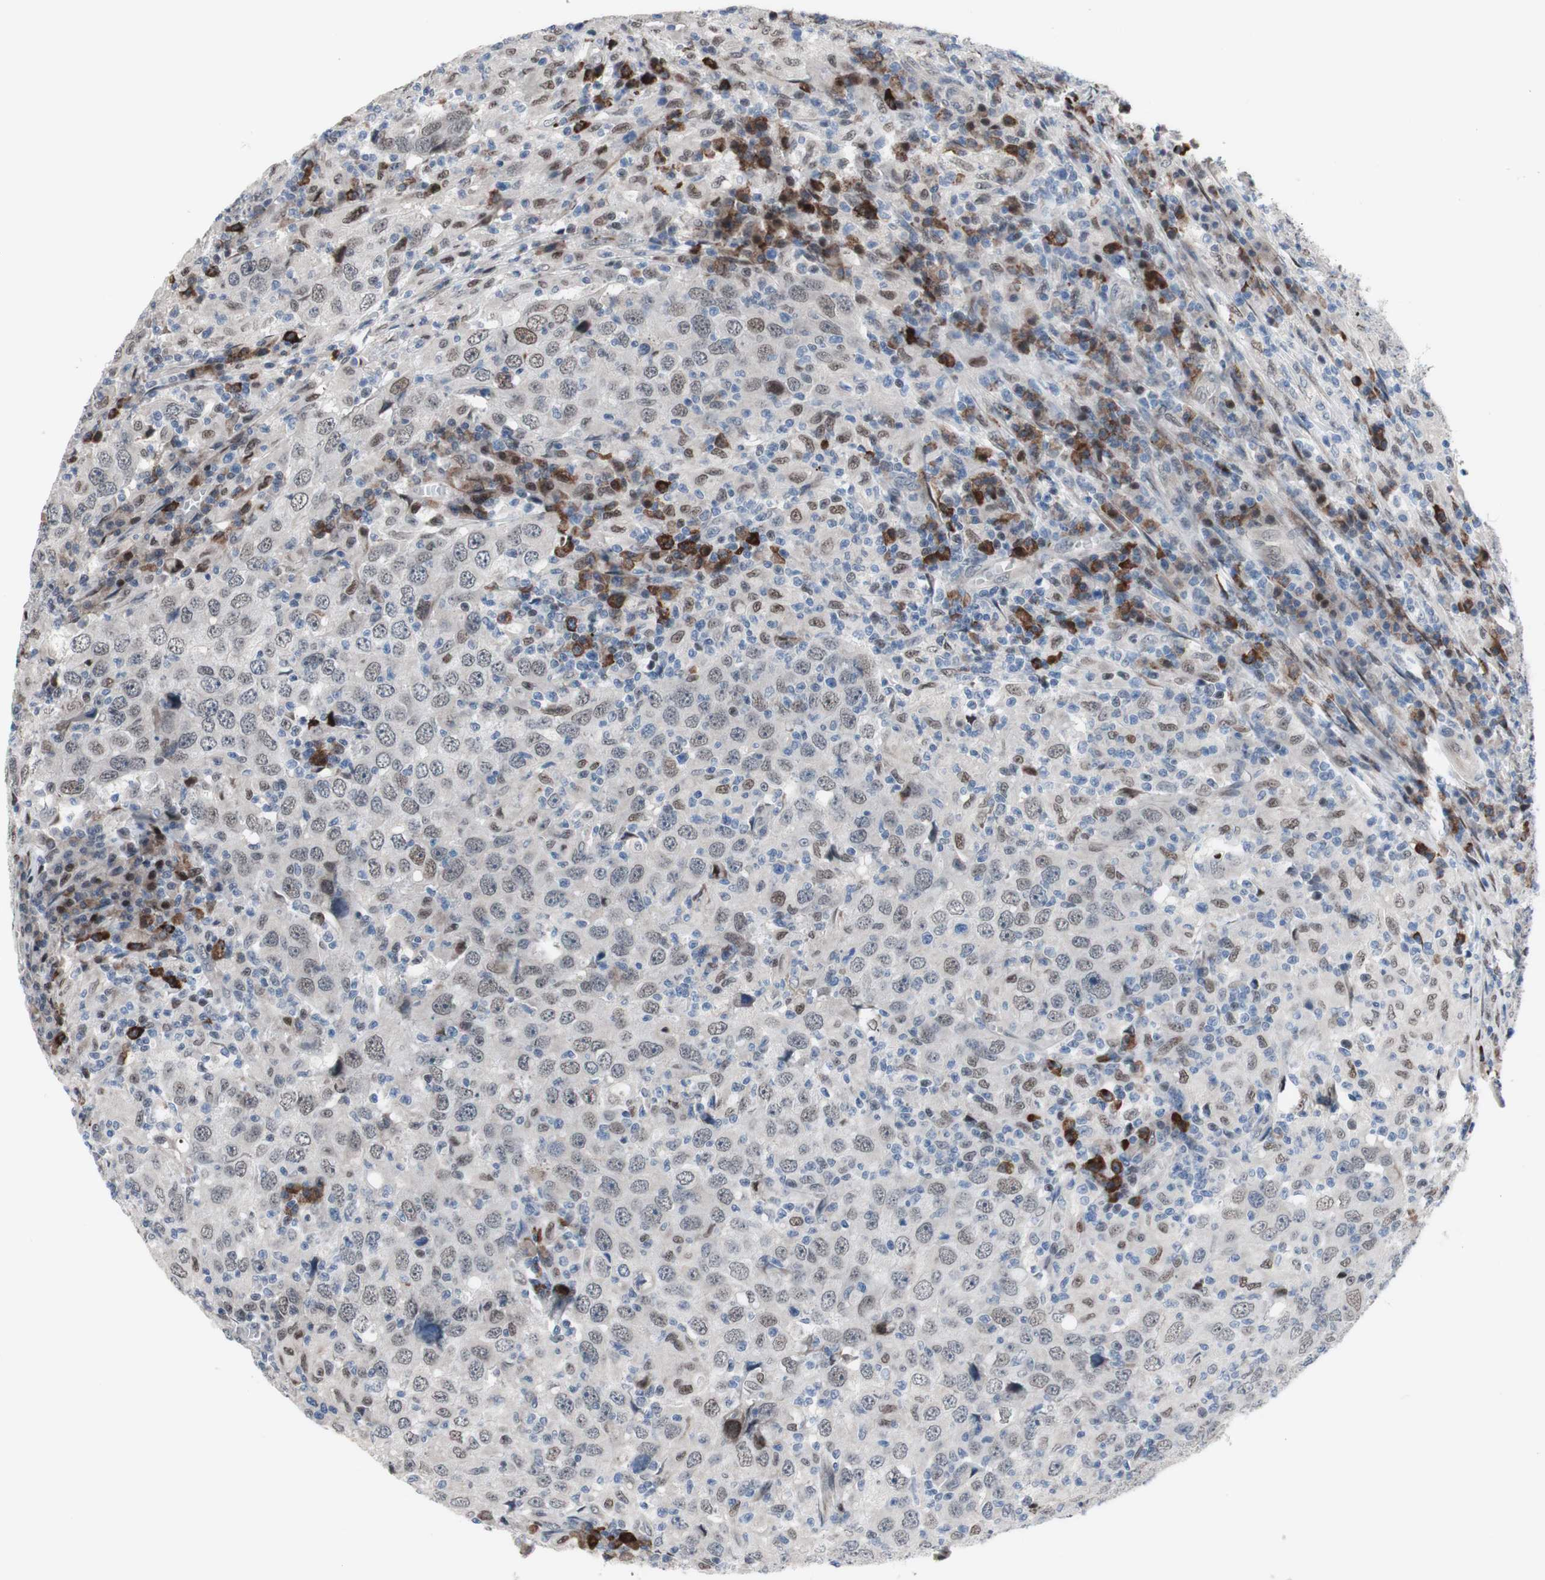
{"staining": {"intensity": "weak", "quantity": "<25%", "location": "nuclear"}, "tissue": "head and neck cancer", "cell_type": "Tumor cells", "image_type": "cancer", "snomed": [{"axis": "morphology", "description": "Adenocarcinoma, NOS"}, {"axis": "topography", "description": "Salivary gland"}, {"axis": "topography", "description": "Head-Neck"}], "caption": "The photomicrograph displays no significant expression in tumor cells of head and neck adenocarcinoma.", "gene": "PHTF2", "patient": {"sex": "female", "age": 65}}